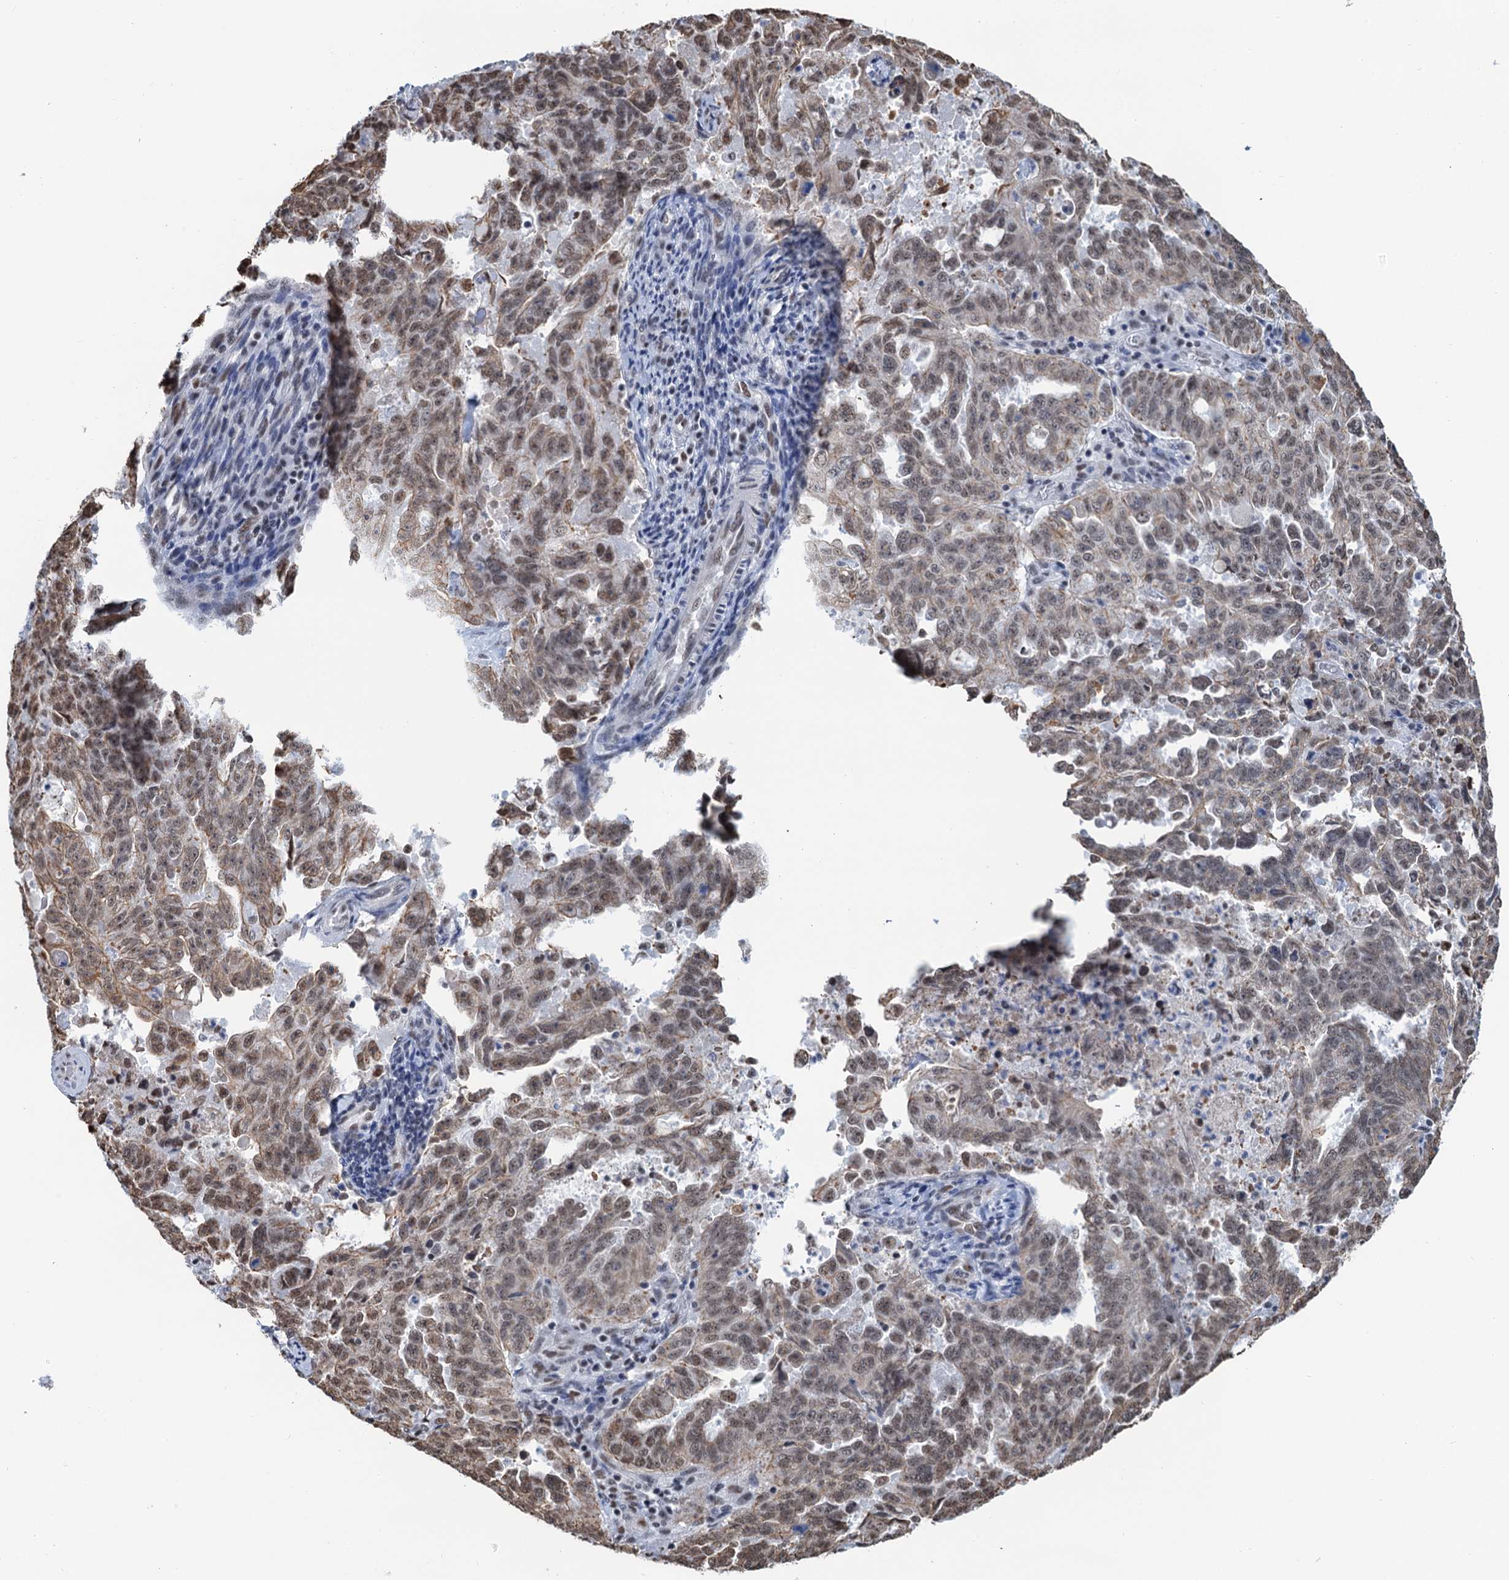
{"staining": {"intensity": "weak", "quantity": "25%-75%", "location": "cytoplasmic/membranous,nuclear"}, "tissue": "endometrial cancer", "cell_type": "Tumor cells", "image_type": "cancer", "snomed": [{"axis": "morphology", "description": "Adenocarcinoma, NOS"}, {"axis": "topography", "description": "Endometrium"}], "caption": "Adenocarcinoma (endometrial) was stained to show a protein in brown. There is low levels of weak cytoplasmic/membranous and nuclear expression in about 25%-75% of tumor cells.", "gene": "ZNF609", "patient": {"sex": "female", "age": 65}}